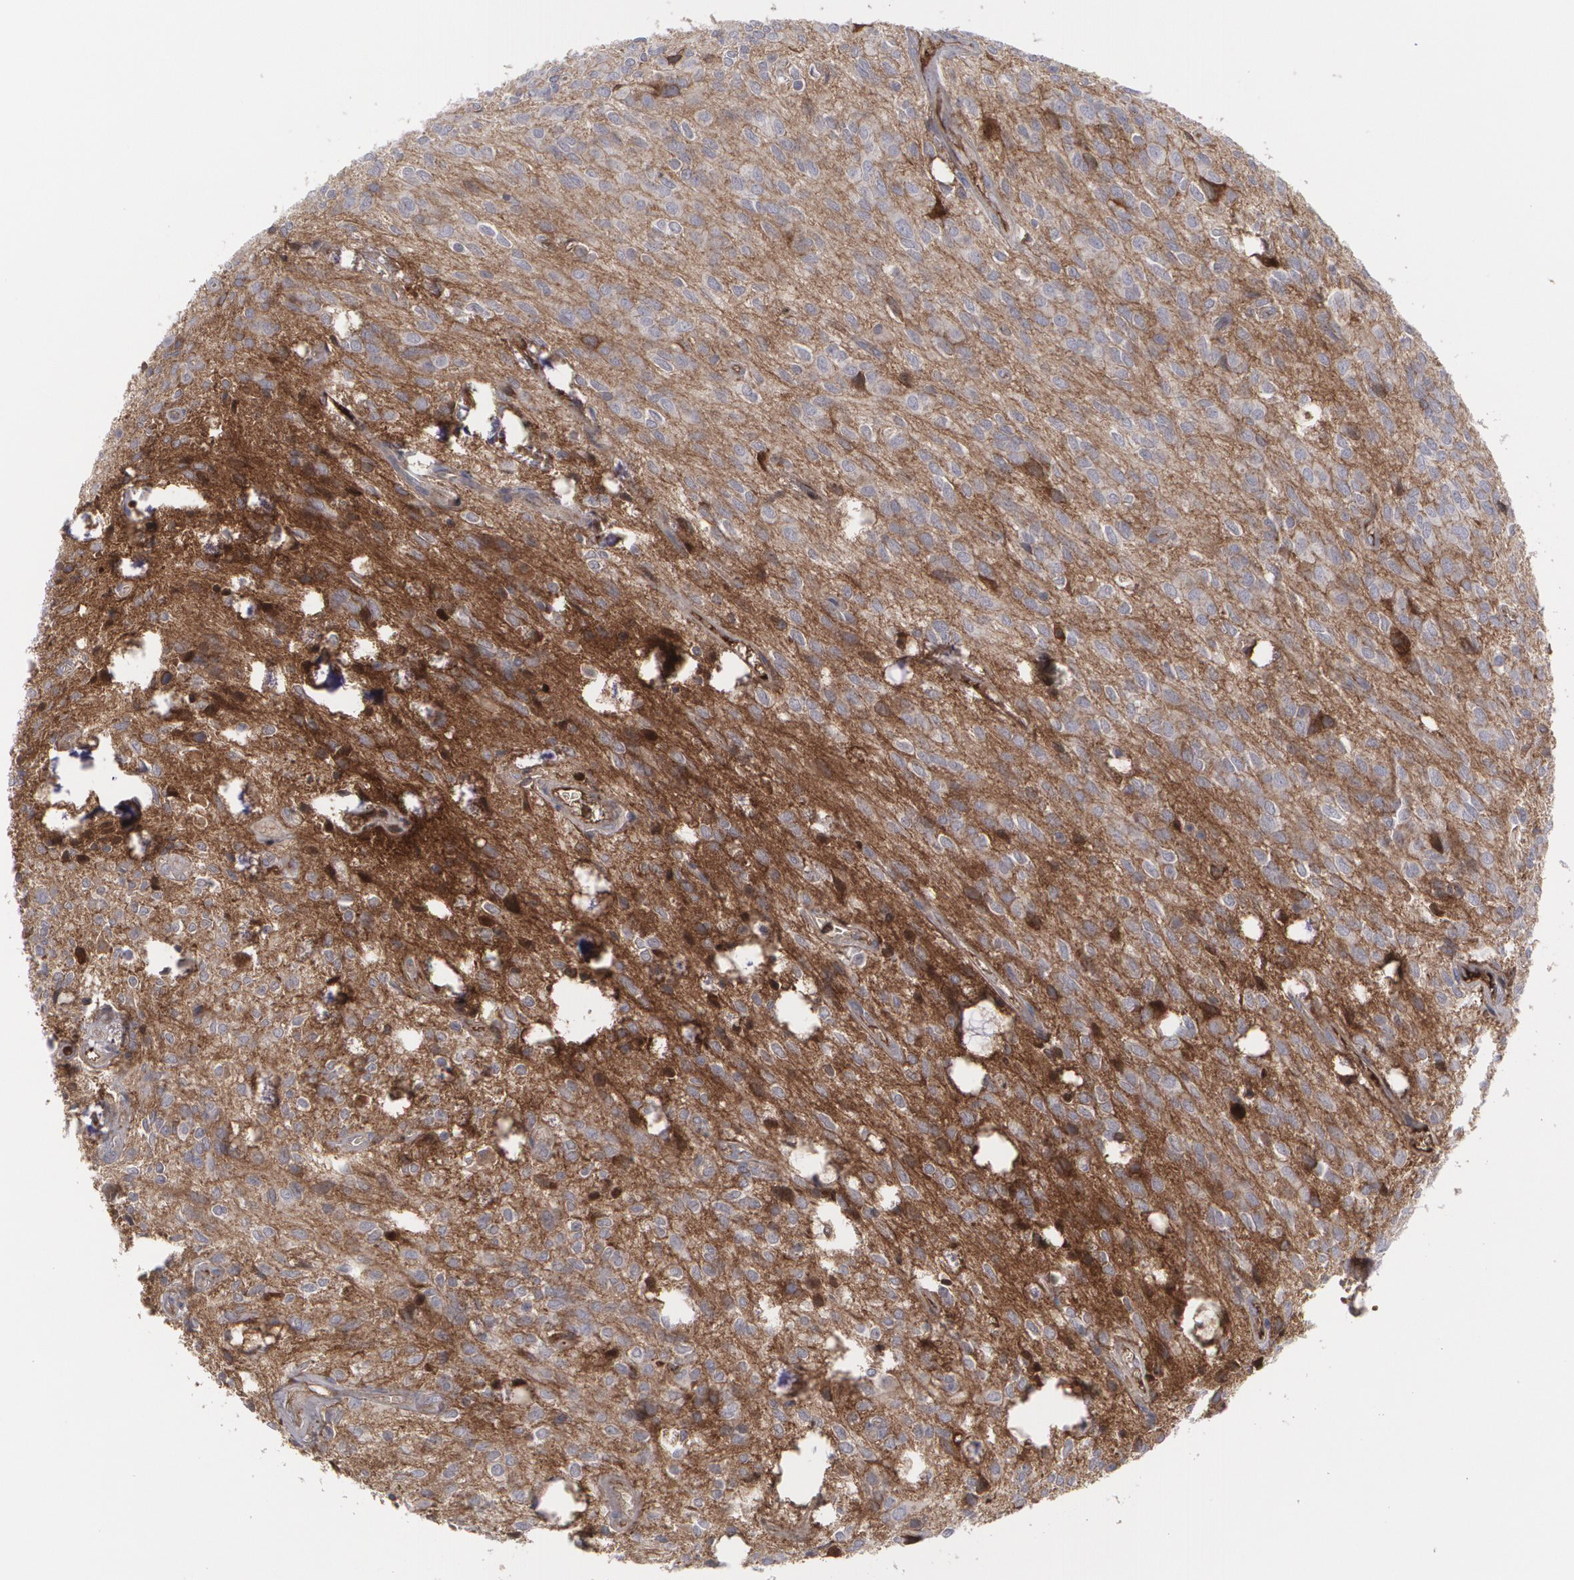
{"staining": {"intensity": "negative", "quantity": "none", "location": "none"}, "tissue": "glioma", "cell_type": "Tumor cells", "image_type": "cancer", "snomed": [{"axis": "morphology", "description": "Glioma, malignant, Low grade"}, {"axis": "topography", "description": "Brain"}], "caption": "A photomicrograph of glioma stained for a protein displays no brown staining in tumor cells.", "gene": "LRG1", "patient": {"sex": "female", "age": 15}}